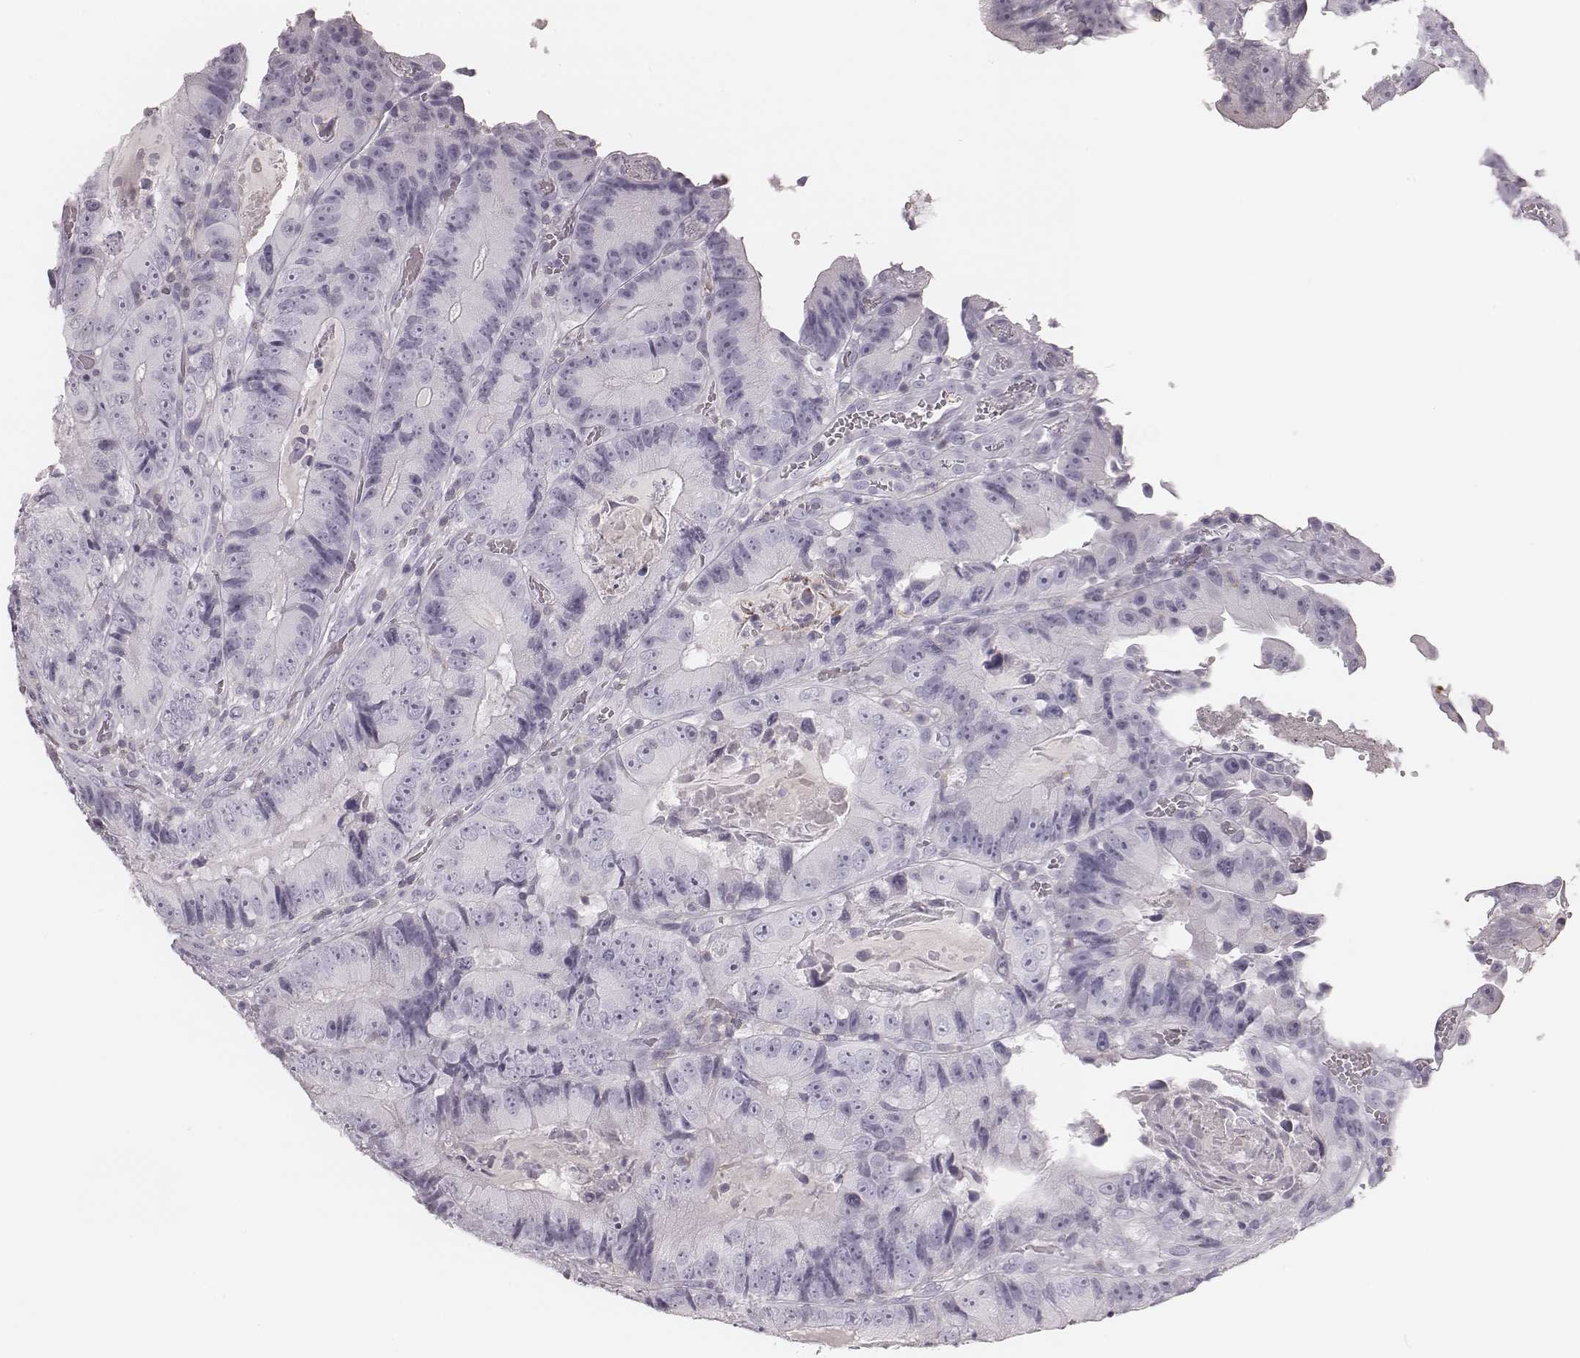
{"staining": {"intensity": "negative", "quantity": "none", "location": "none"}, "tissue": "colorectal cancer", "cell_type": "Tumor cells", "image_type": "cancer", "snomed": [{"axis": "morphology", "description": "Adenocarcinoma, NOS"}, {"axis": "topography", "description": "Colon"}], "caption": "High power microscopy photomicrograph of an immunohistochemistry (IHC) photomicrograph of adenocarcinoma (colorectal), revealing no significant expression in tumor cells.", "gene": "ZNF365", "patient": {"sex": "female", "age": 86}}